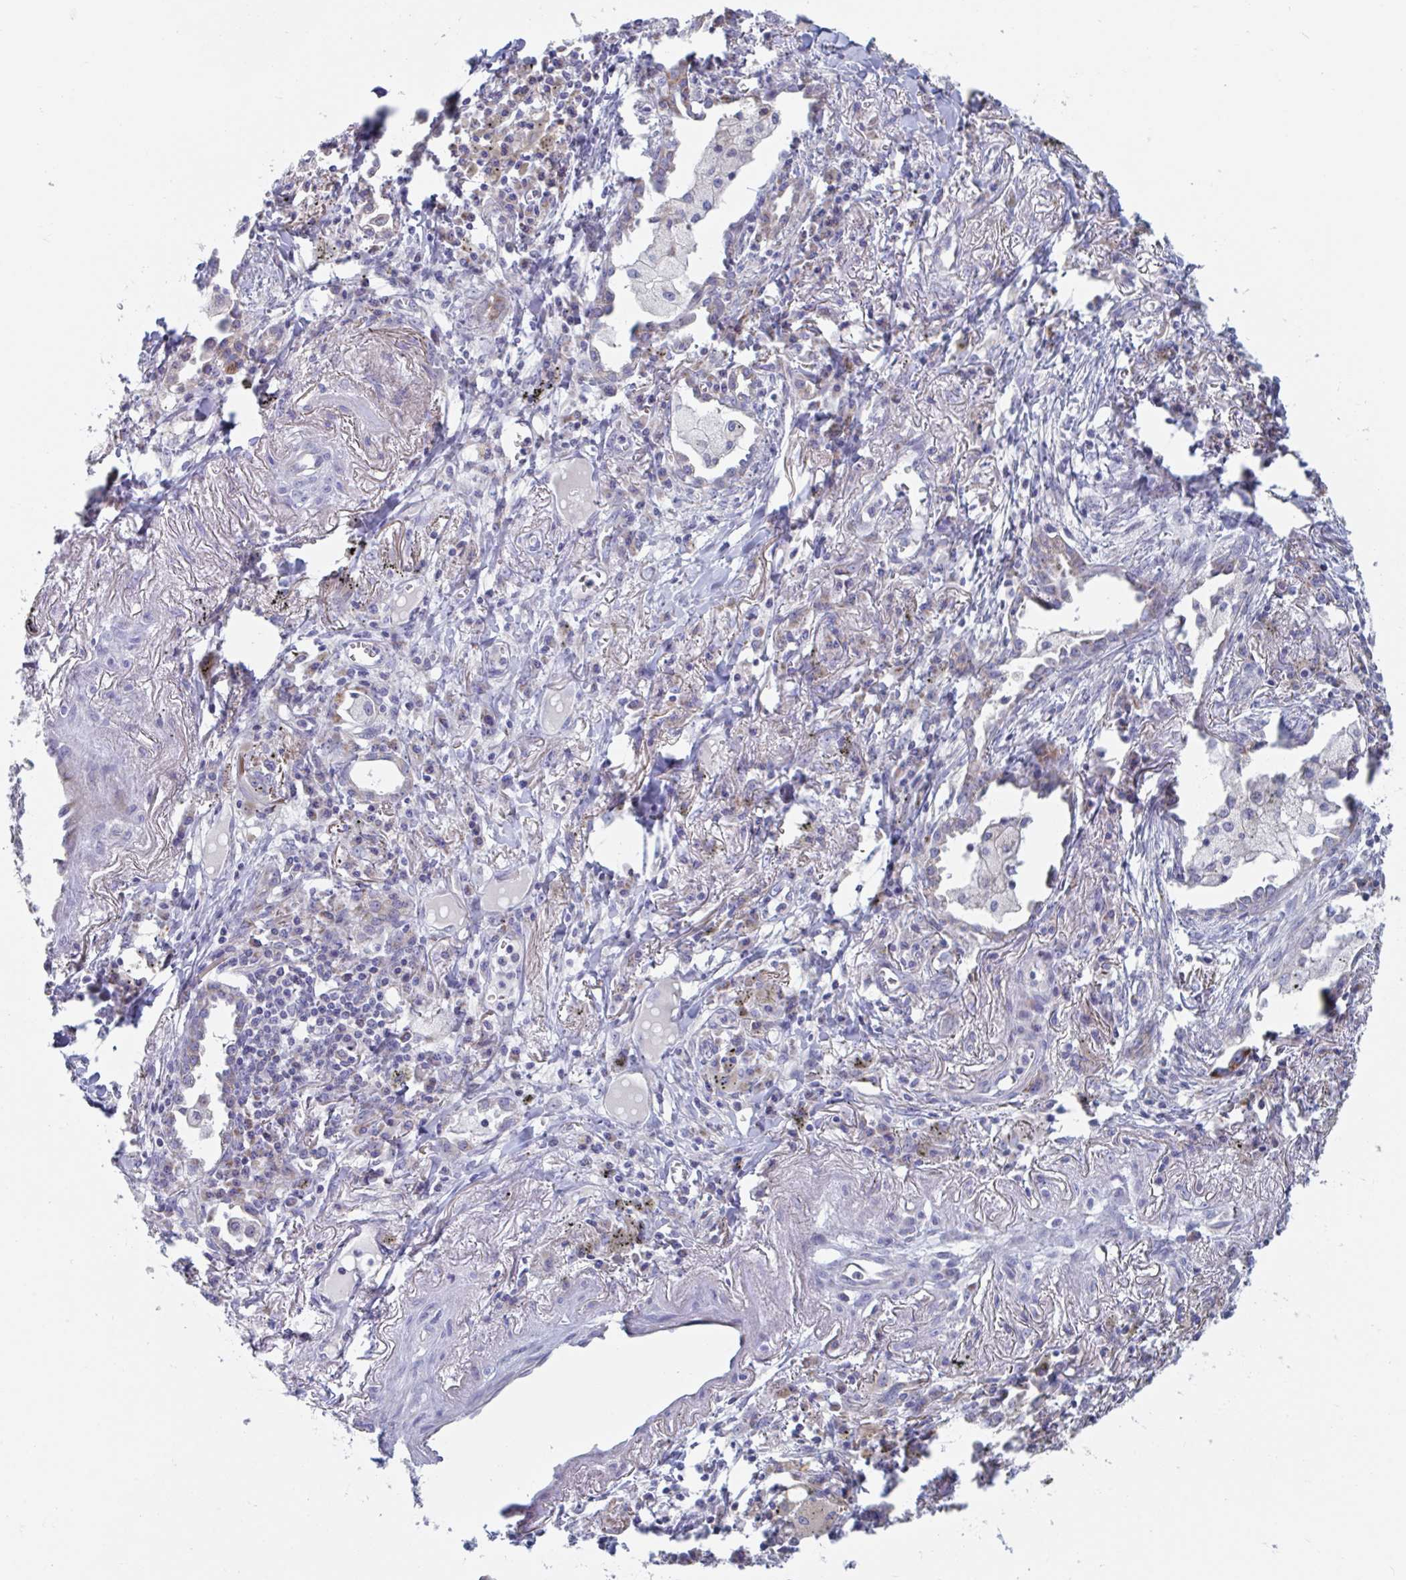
{"staining": {"intensity": "moderate", "quantity": "<25%", "location": "cytoplasmic/membranous"}, "tissue": "lung cancer", "cell_type": "Tumor cells", "image_type": "cancer", "snomed": [{"axis": "morphology", "description": "Squamous cell carcinoma, NOS"}, {"axis": "topography", "description": "Lung"}], "caption": "The immunohistochemical stain labels moderate cytoplasmic/membranous positivity in tumor cells of lung cancer (squamous cell carcinoma) tissue.", "gene": "MRPL53", "patient": {"sex": "male", "age": 74}}